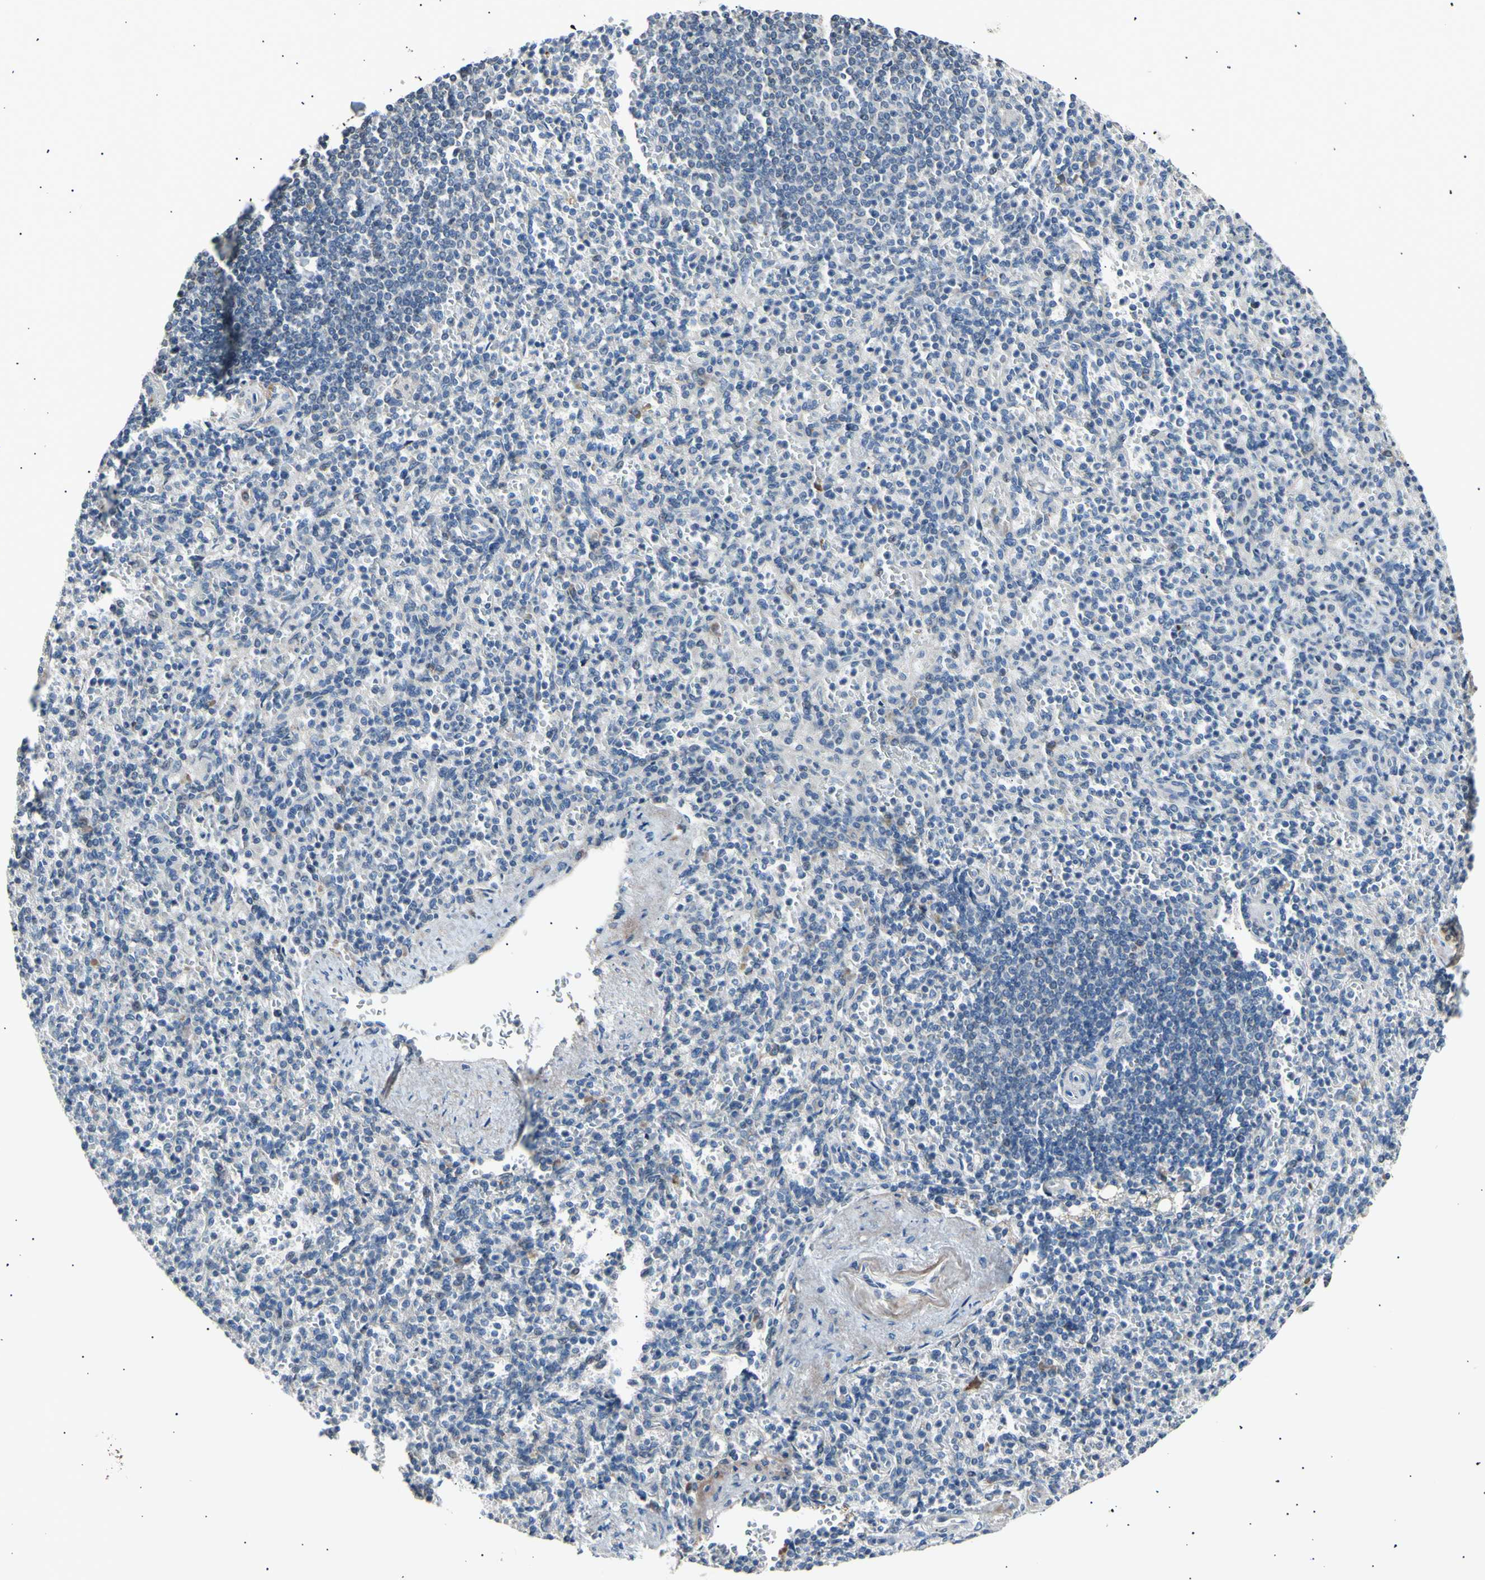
{"staining": {"intensity": "weak", "quantity": ">75%", "location": "cytoplasmic/membranous"}, "tissue": "spleen", "cell_type": "Cells in red pulp", "image_type": "normal", "snomed": [{"axis": "morphology", "description": "Normal tissue, NOS"}, {"axis": "topography", "description": "Spleen"}], "caption": "A histopathology image of spleen stained for a protein displays weak cytoplasmic/membranous brown staining in cells in red pulp. (DAB = brown stain, brightfield microscopy at high magnification).", "gene": "ITGA6", "patient": {"sex": "female", "age": 74}}